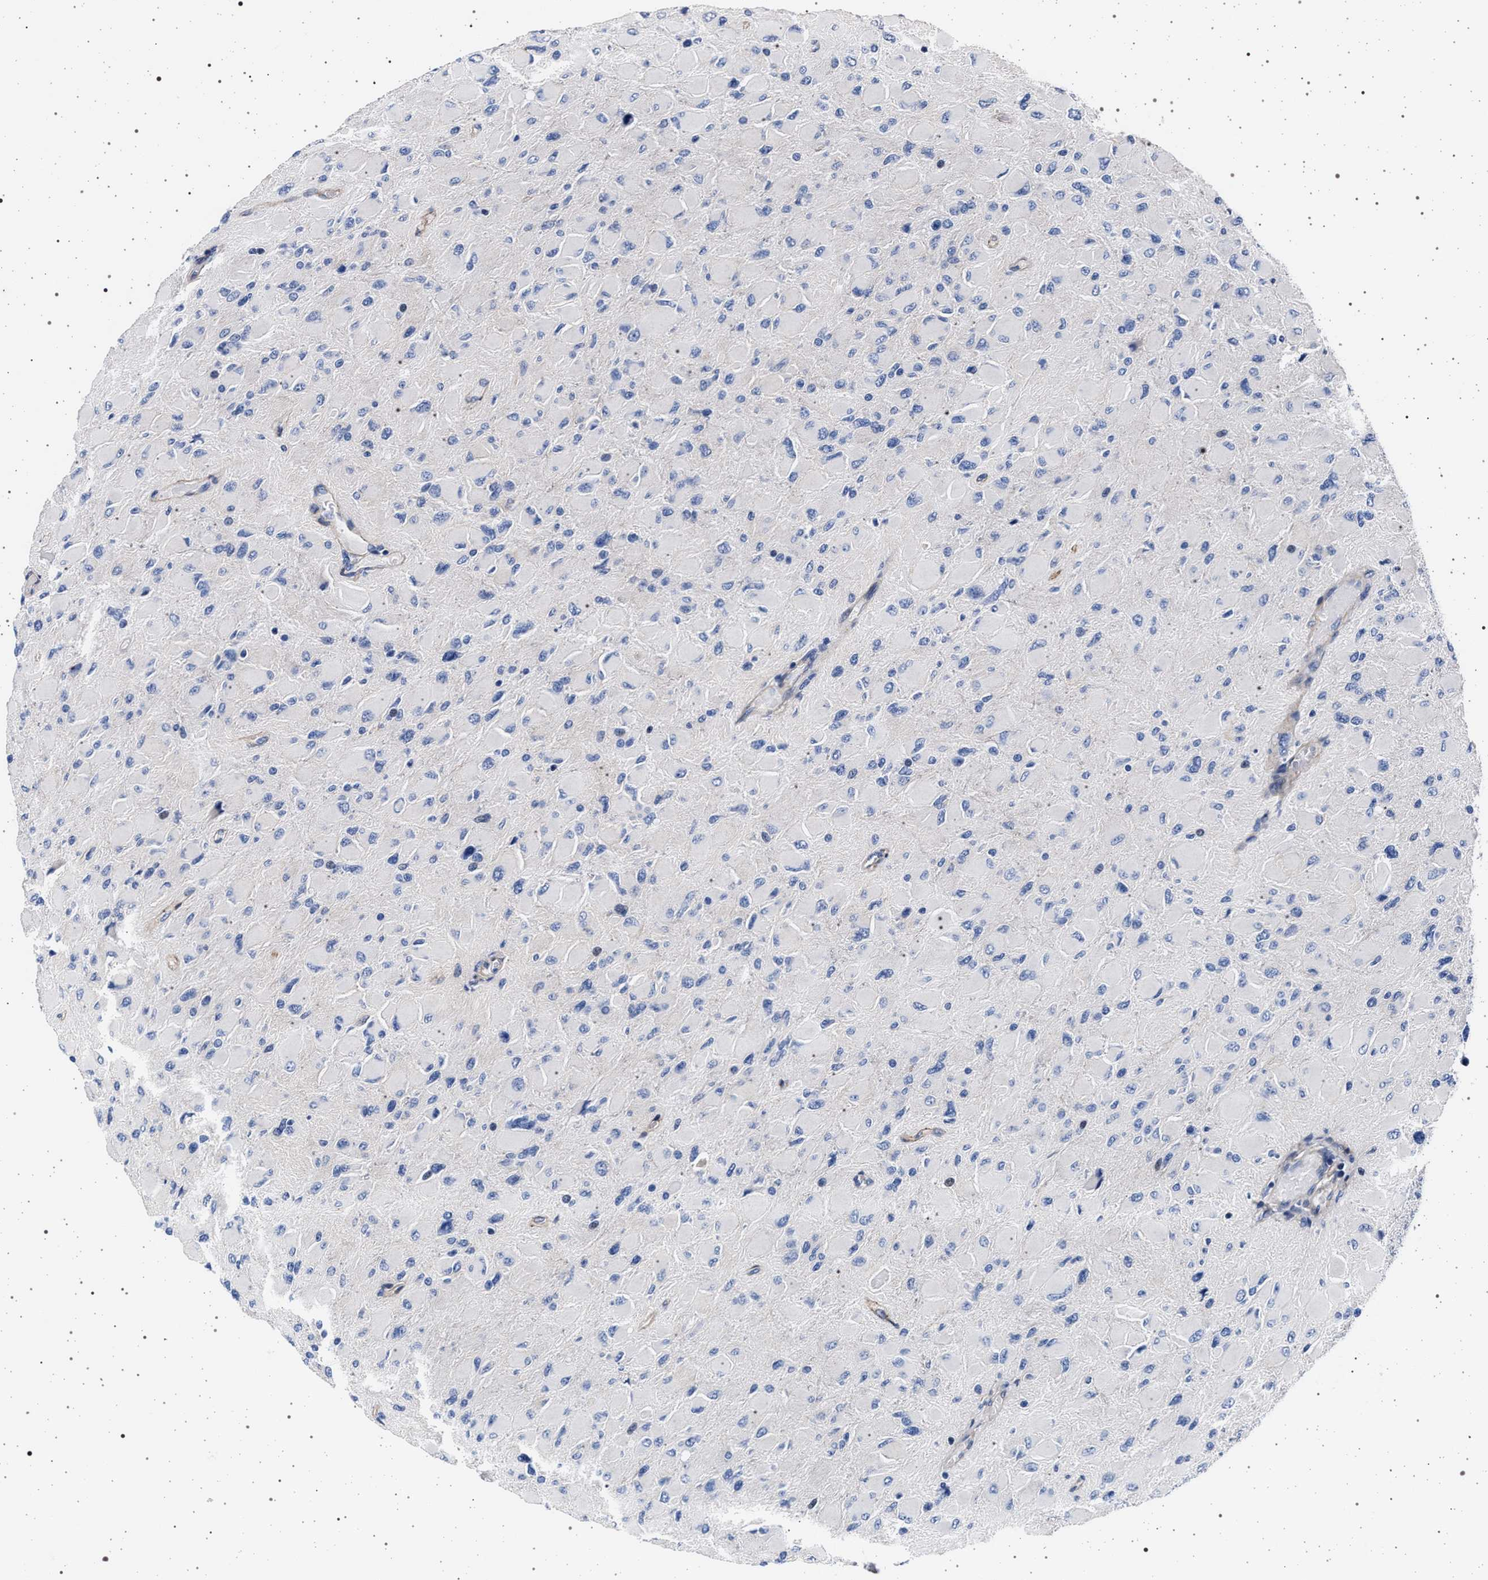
{"staining": {"intensity": "negative", "quantity": "none", "location": "none"}, "tissue": "glioma", "cell_type": "Tumor cells", "image_type": "cancer", "snomed": [{"axis": "morphology", "description": "Glioma, malignant, High grade"}, {"axis": "topography", "description": "Cerebral cortex"}], "caption": "DAB (3,3'-diaminobenzidine) immunohistochemical staining of human glioma exhibits no significant positivity in tumor cells. The staining was performed using DAB to visualize the protein expression in brown, while the nuclei were stained in blue with hematoxylin (Magnification: 20x).", "gene": "SLC9A1", "patient": {"sex": "female", "age": 36}}